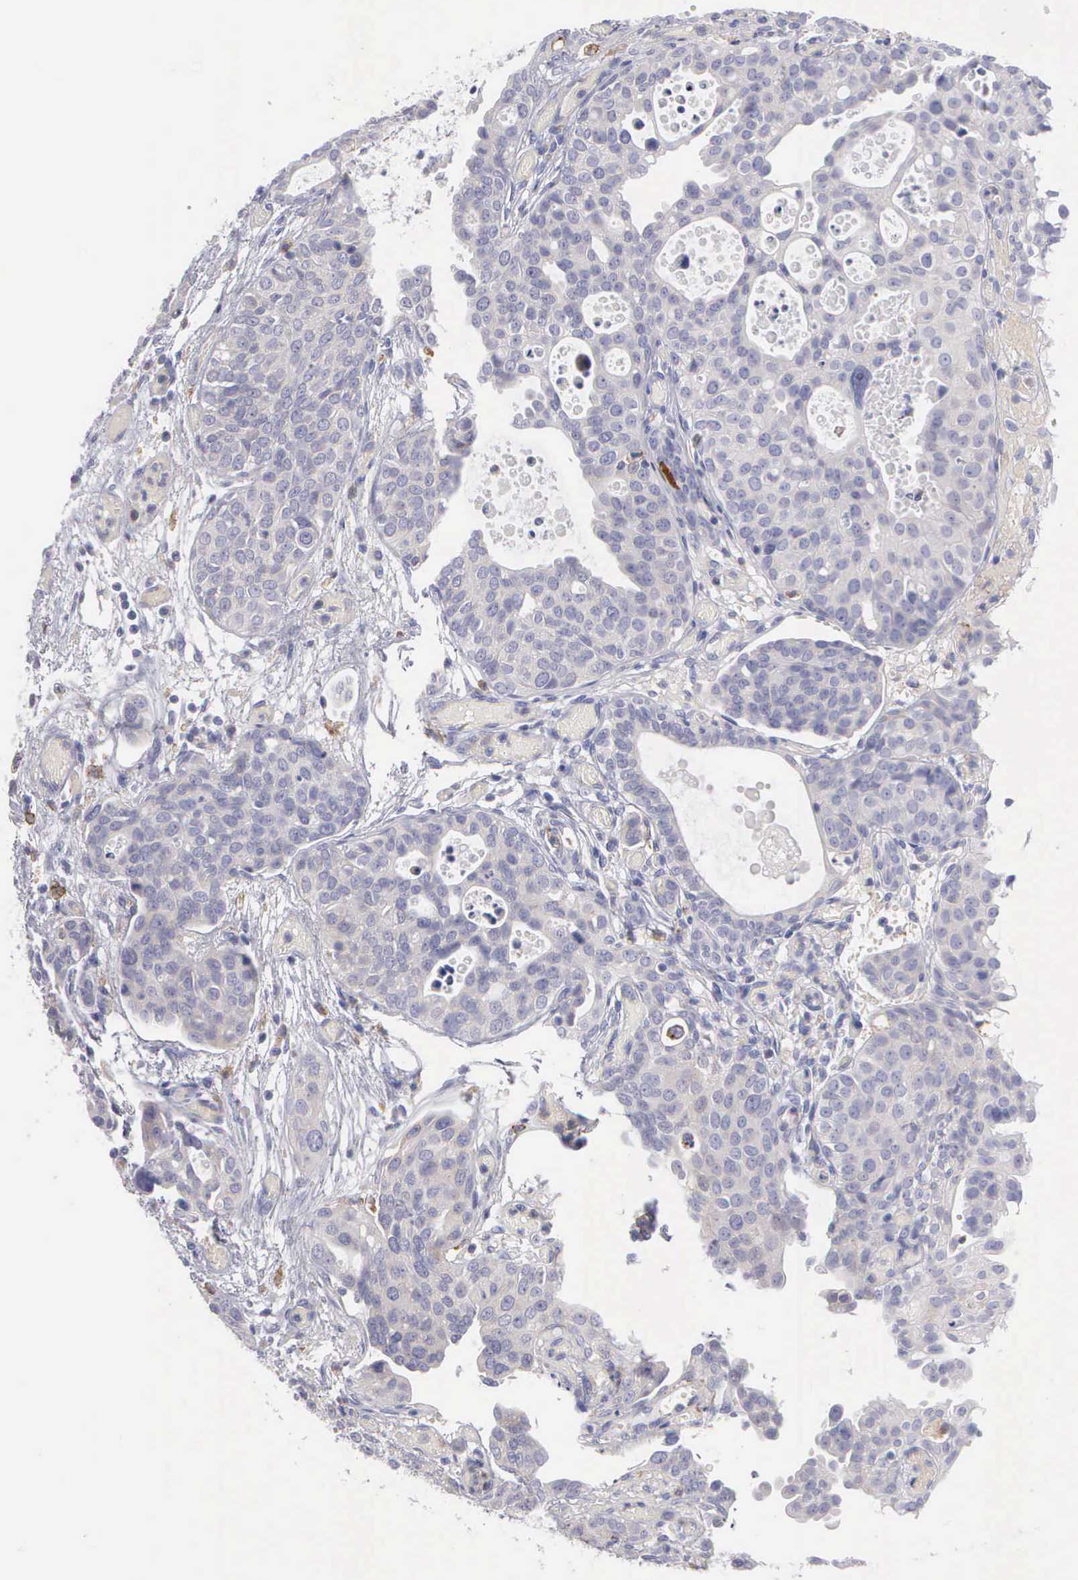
{"staining": {"intensity": "negative", "quantity": "none", "location": "none"}, "tissue": "urothelial cancer", "cell_type": "Tumor cells", "image_type": "cancer", "snomed": [{"axis": "morphology", "description": "Urothelial carcinoma, High grade"}, {"axis": "topography", "description": "Urinary bladder"}], "caption": "An immunohistochemistry photomicrograph of urothelial carcinoma (high-grade) is shown. There is no staining in tumor cells of urothelial carcinoma (high-grade).", "gene": "TYRP1", "patient": {"sex": "male", "age": 78}}